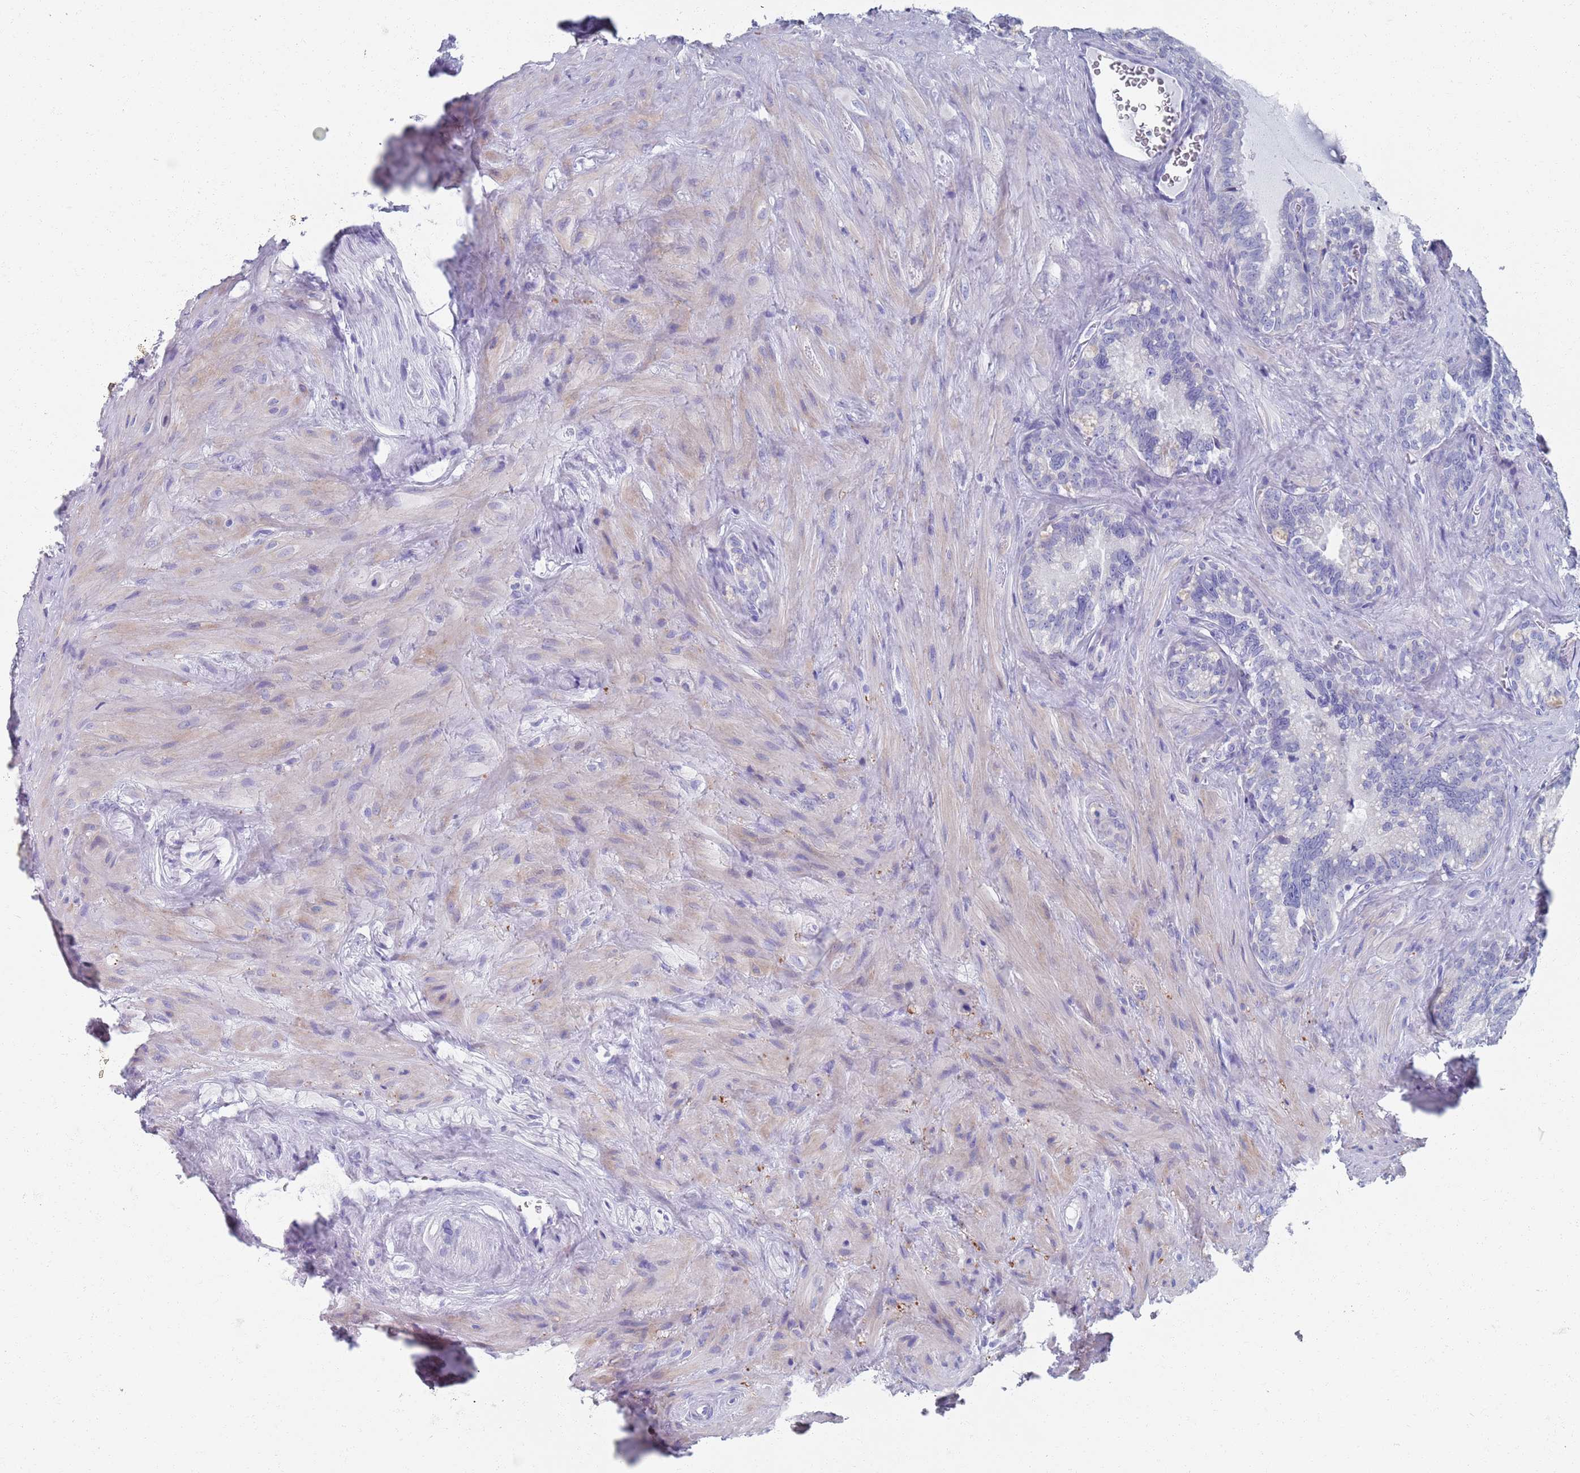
{"staining": {"intensity": "weak", "quantity": "<25%", "location": "cytoplasmic/membranous"}, "tissue": "seminal vesicle", "cell_type": "Glandular cells", "image_type": "normal", "snomed": [{"axis": "morphology", "description": "Normal tissue, NOS"}, {"axis": "topography", "description": "Prostate"}, {"axis": "topography", "description": "Seminal veicle"}], "caption": "The photomicrograph reveals no staining of glandular cells in benign seminal vesicle.", "gene": "PLOD1", "patient": {"sex": "male", "age": 58}}